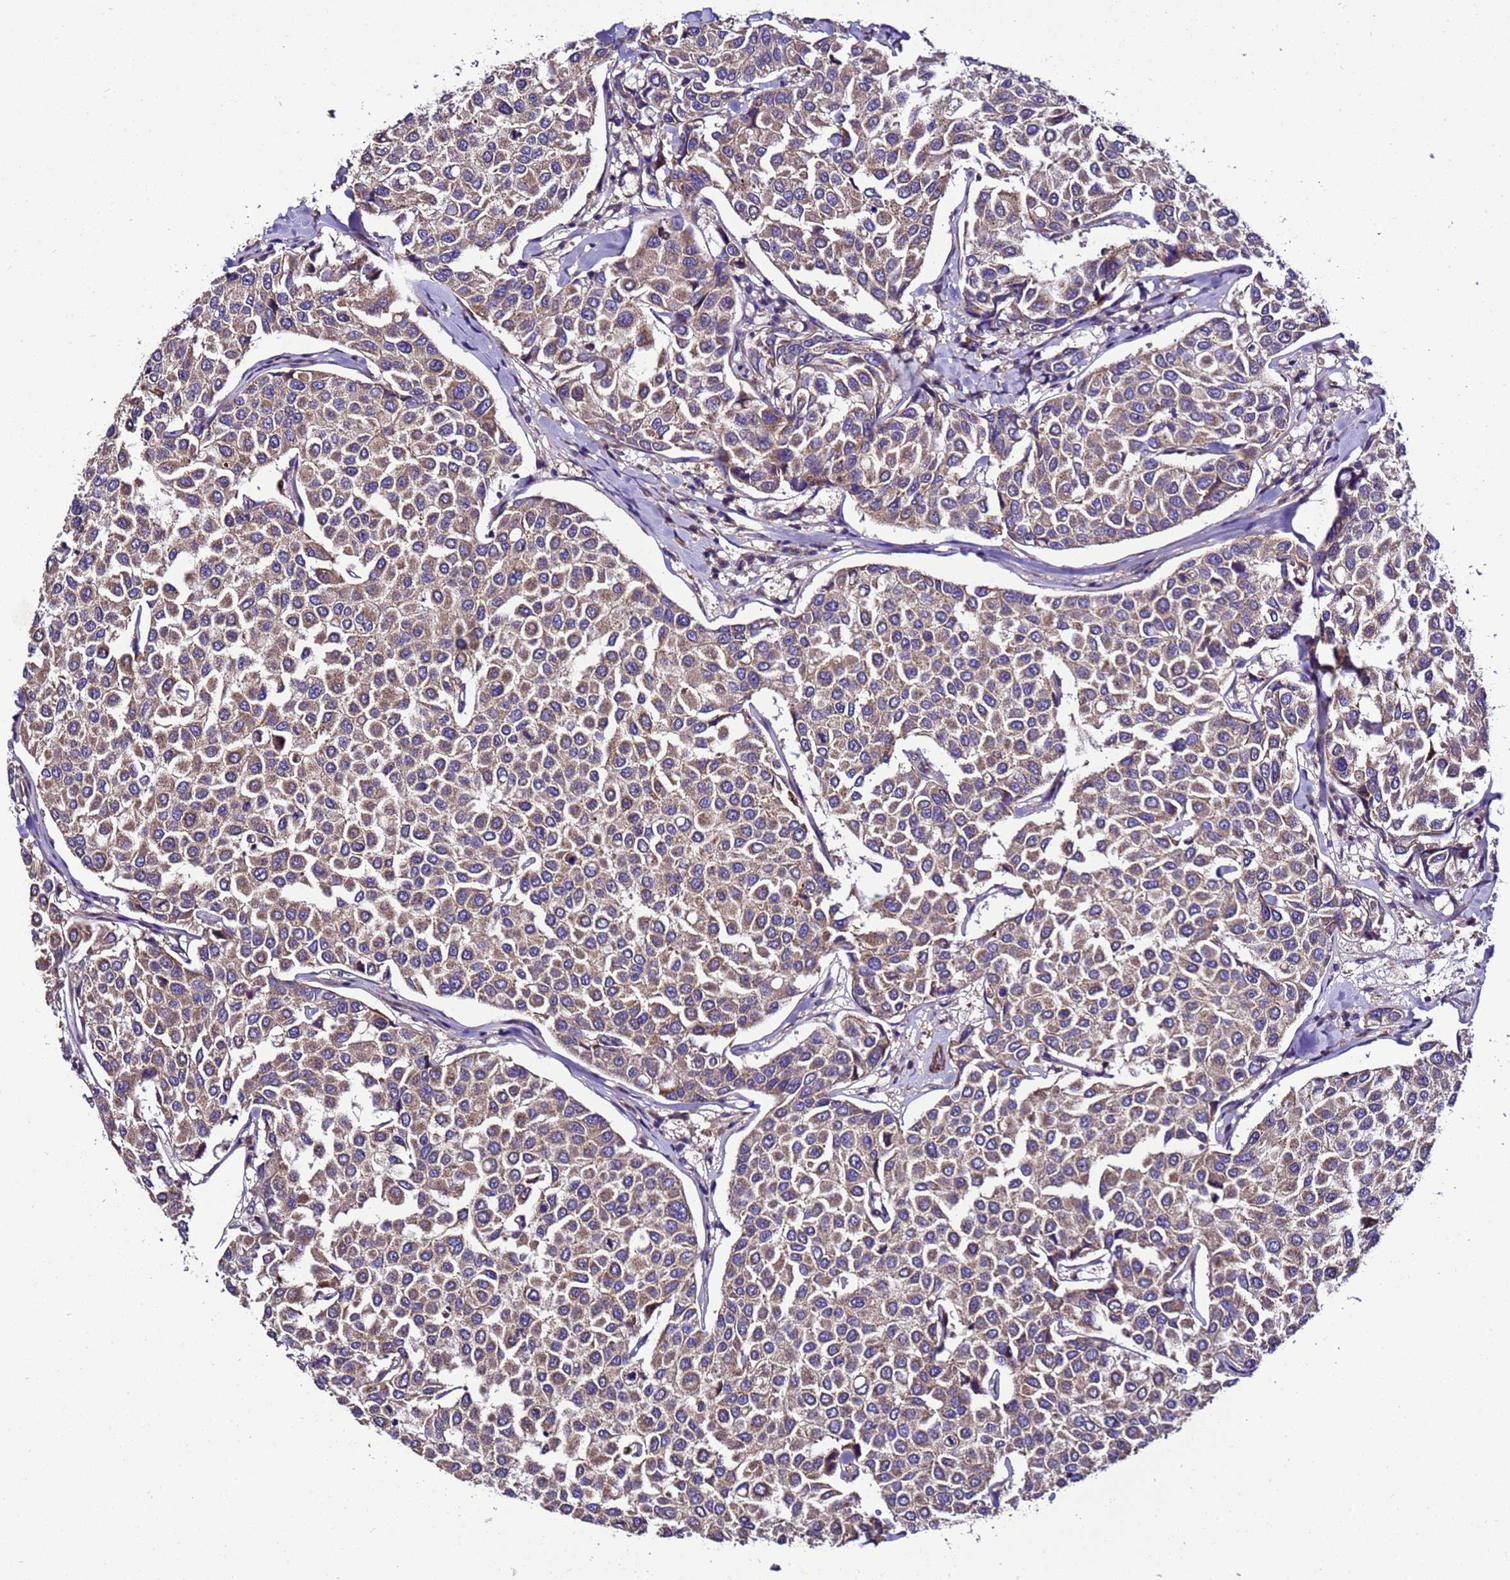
{"staining": {"intensity": "moderate", "quantity": ">75%", "location": "cytoplasmic/membranous"}, "tissue": "breast cancer", "cell_type": "Tumor cells", "image_type": "cancer", "snomed": [{"axis": "morphology", "description": "Duct carcinoma"}, {"axis": "topography", "description": "Breast"}], "caption": "Immunohistochemical staining of human breast cancer shows medium levels of moderate cytoplasmic/membranous protein expression in about >75% of tumor cells.", "gene": "ZNF417", "patient": {"sex": "female", "age": 55}}